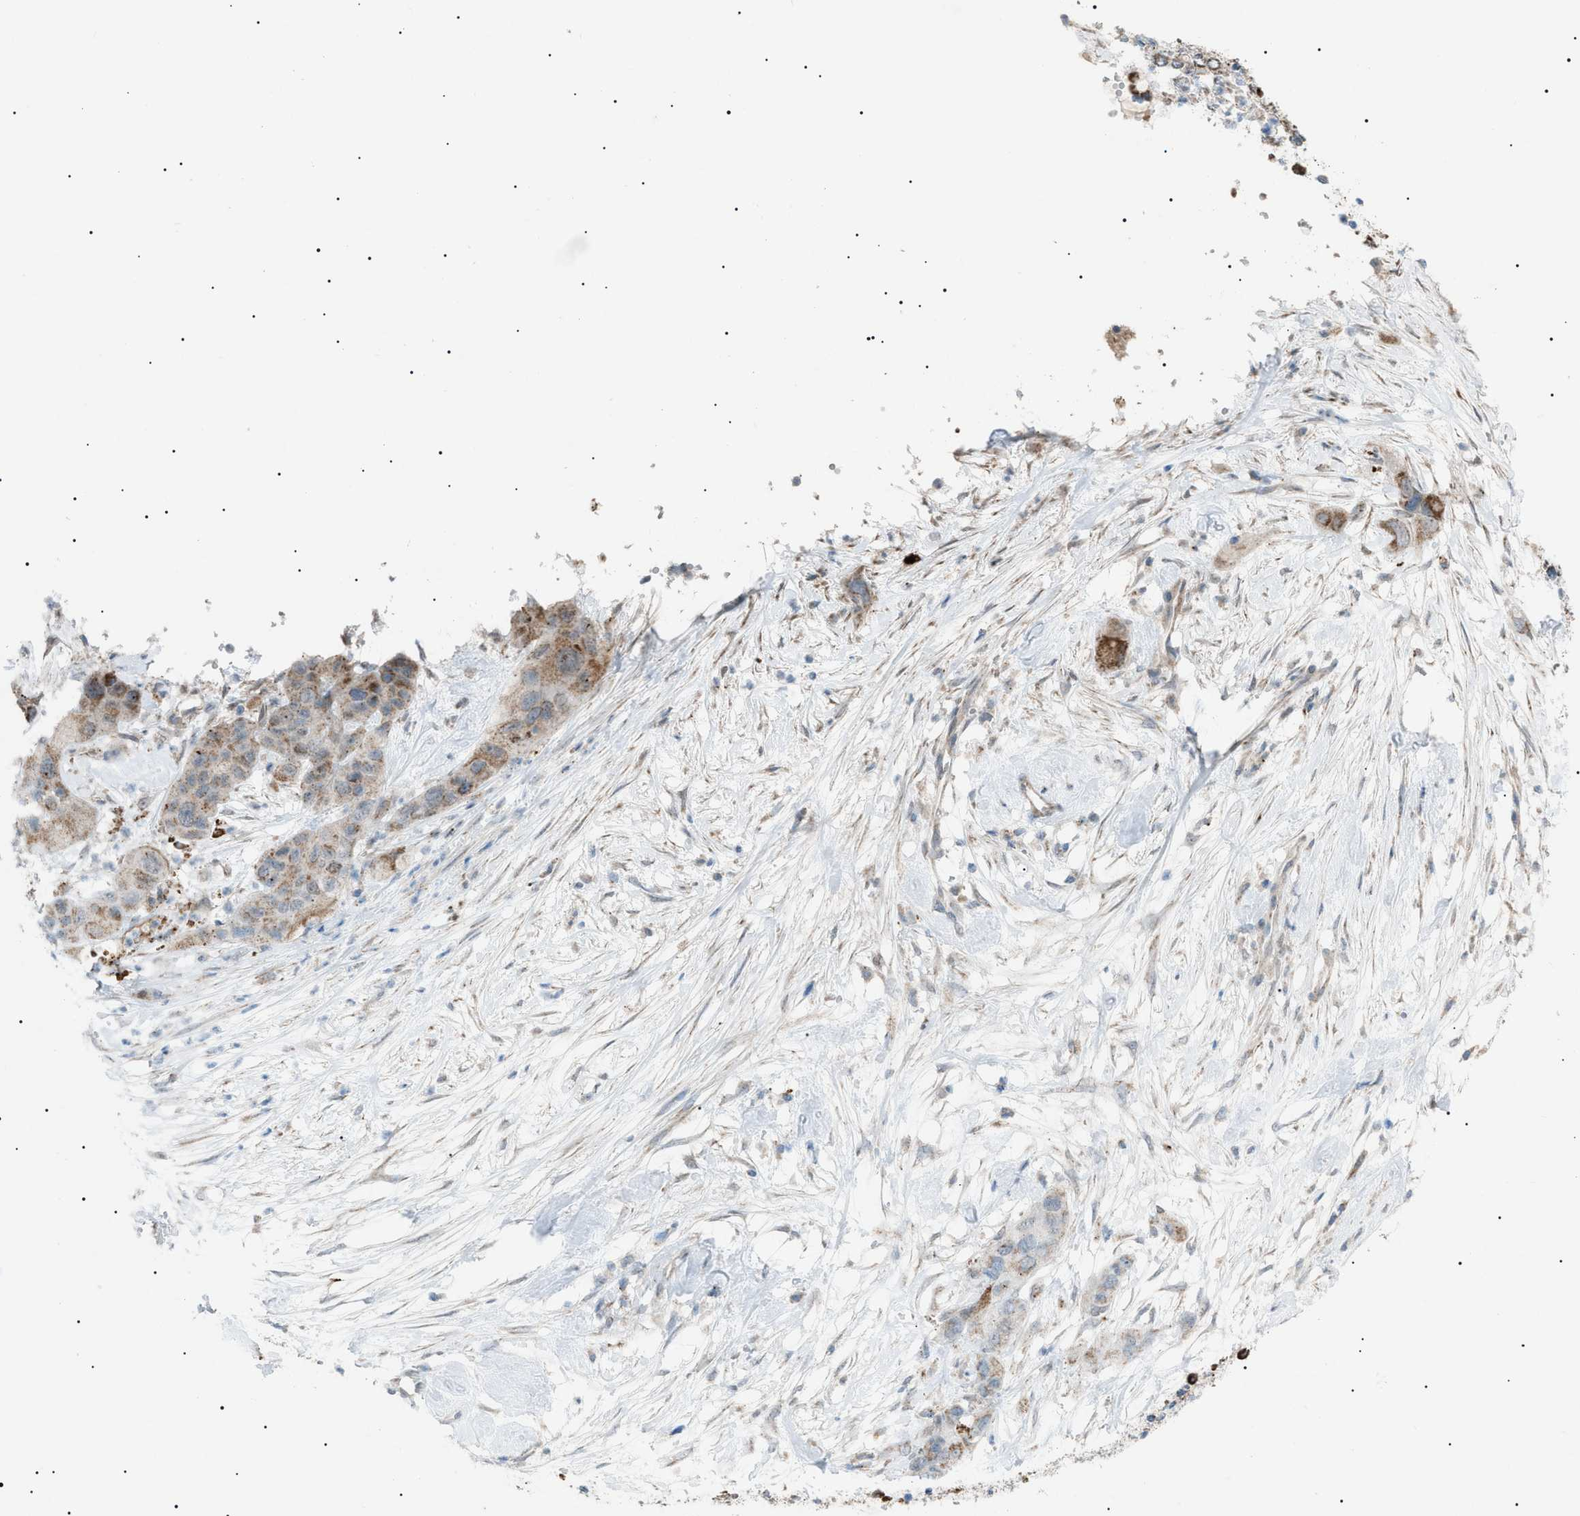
{"staining": {"intensity": "moderate", "quantity": ">75%", "location": "cytoplasmic/membranous"}, "tissue": "pancreatic cancer", "cell_type": "Tumor cells", "image_type": "cancer", "snomed": [{"axis": "morphology", "description": "Adenocarcinoma, NOS"}, {"axis": "topography", "description": "Pancreas"}], "caption": "A high-resolution photomicrograph shows immunohistochemistry (IHC) staining of pancreatic cancer, which shows moderate cytoplasmic/membranous expression in about >75% of tumor cells. The protein is stained brown, and the nuclei are stained in blue (DAB (3,3'-diaminobenzidine) IHC with brightfield microscopy, high magnification).", "gene": "ZNF516", "patient": {"sex": "female", "age": 71}}